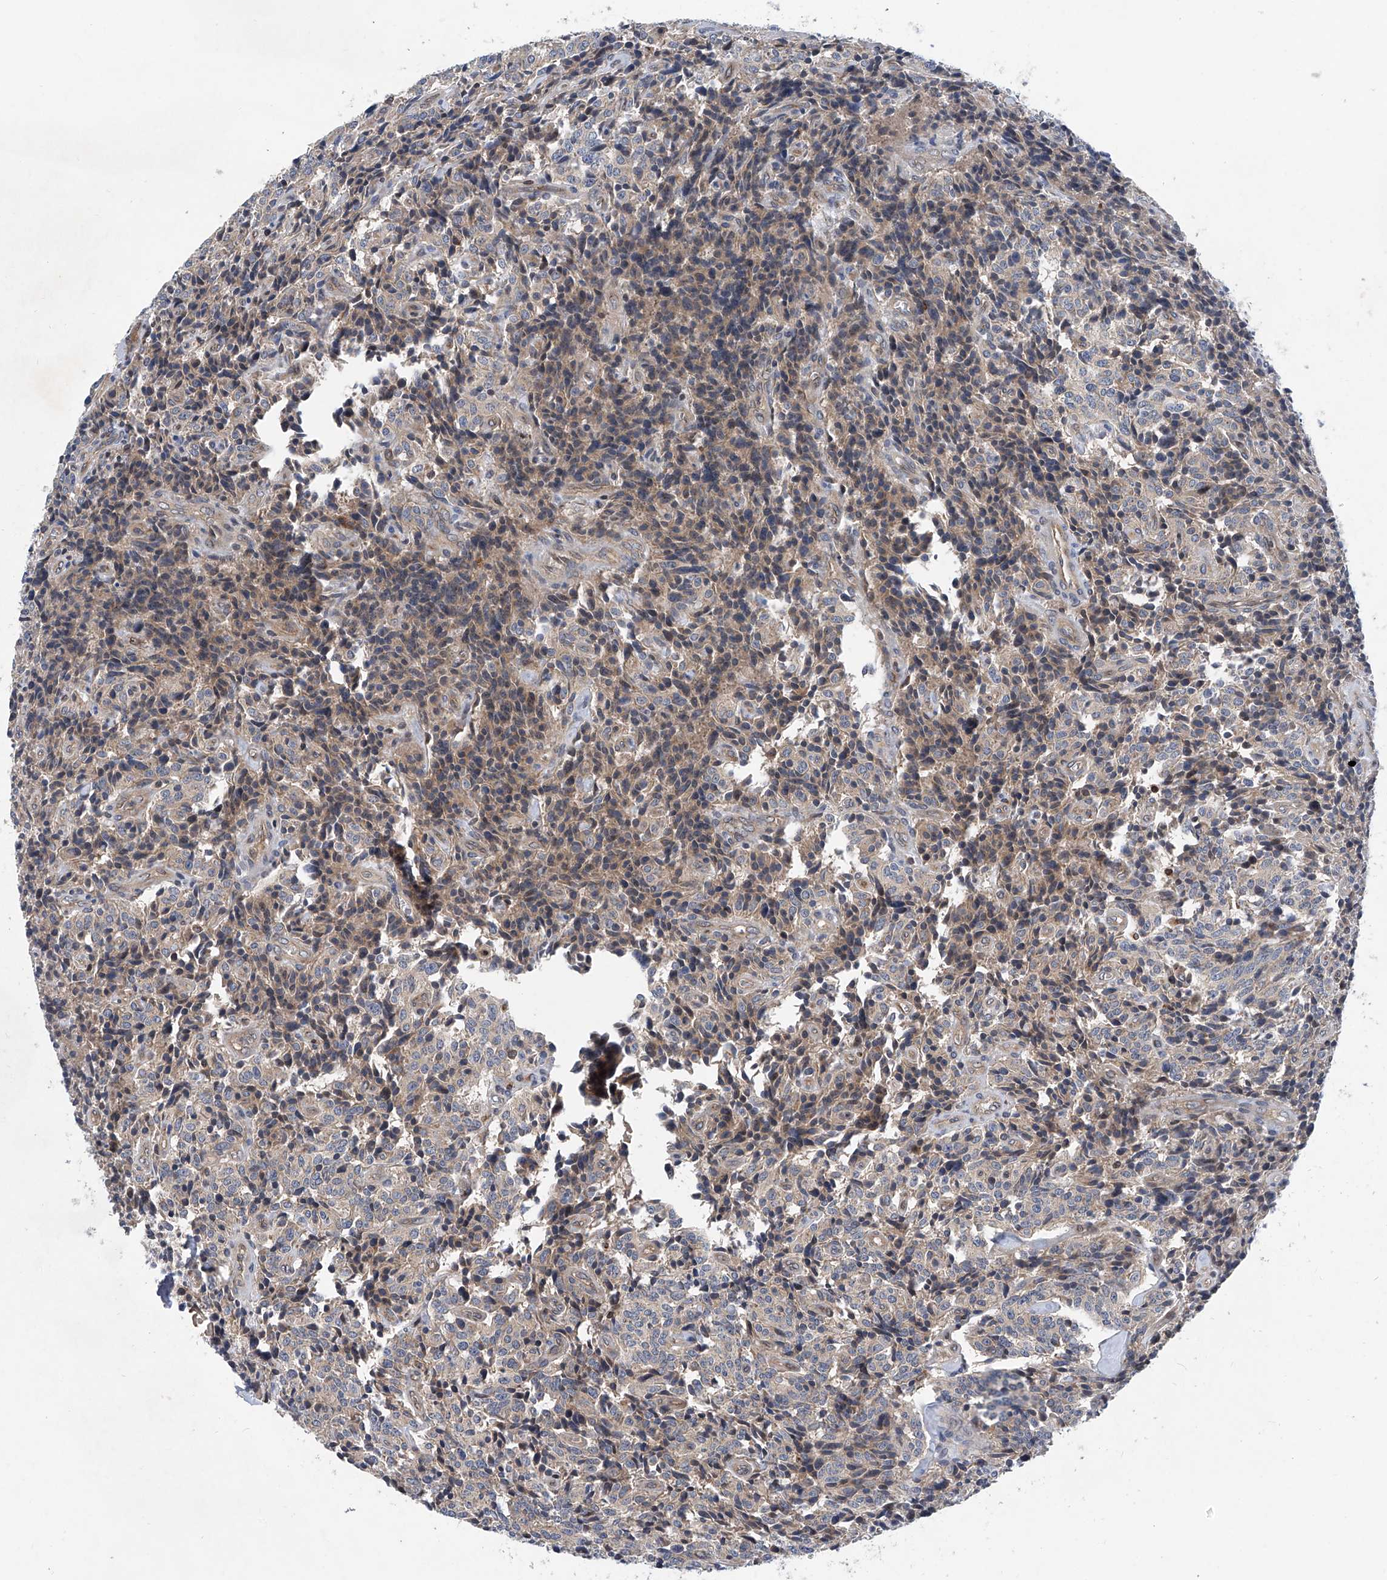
{"staining": {"intensity": "weak", "quantity": "<25%", "location": "cytoplasmic/membranous"}, "tissue": "carcinoid", "cell_type": "Tumor cells", "image_type": "cancer", "snomed": [{"axis": "morphology", "description": "Carcinoid, malignant, NOS"}, {"axis": "topography", "description": "Lung"}], "caption": "An immunohistochemistry histopathology image of carcinoid is shown. There is no staining in tumor cells of carcinoid.", "gene": "TRIM38", "patient": {"sex": "female", "age": 46}}